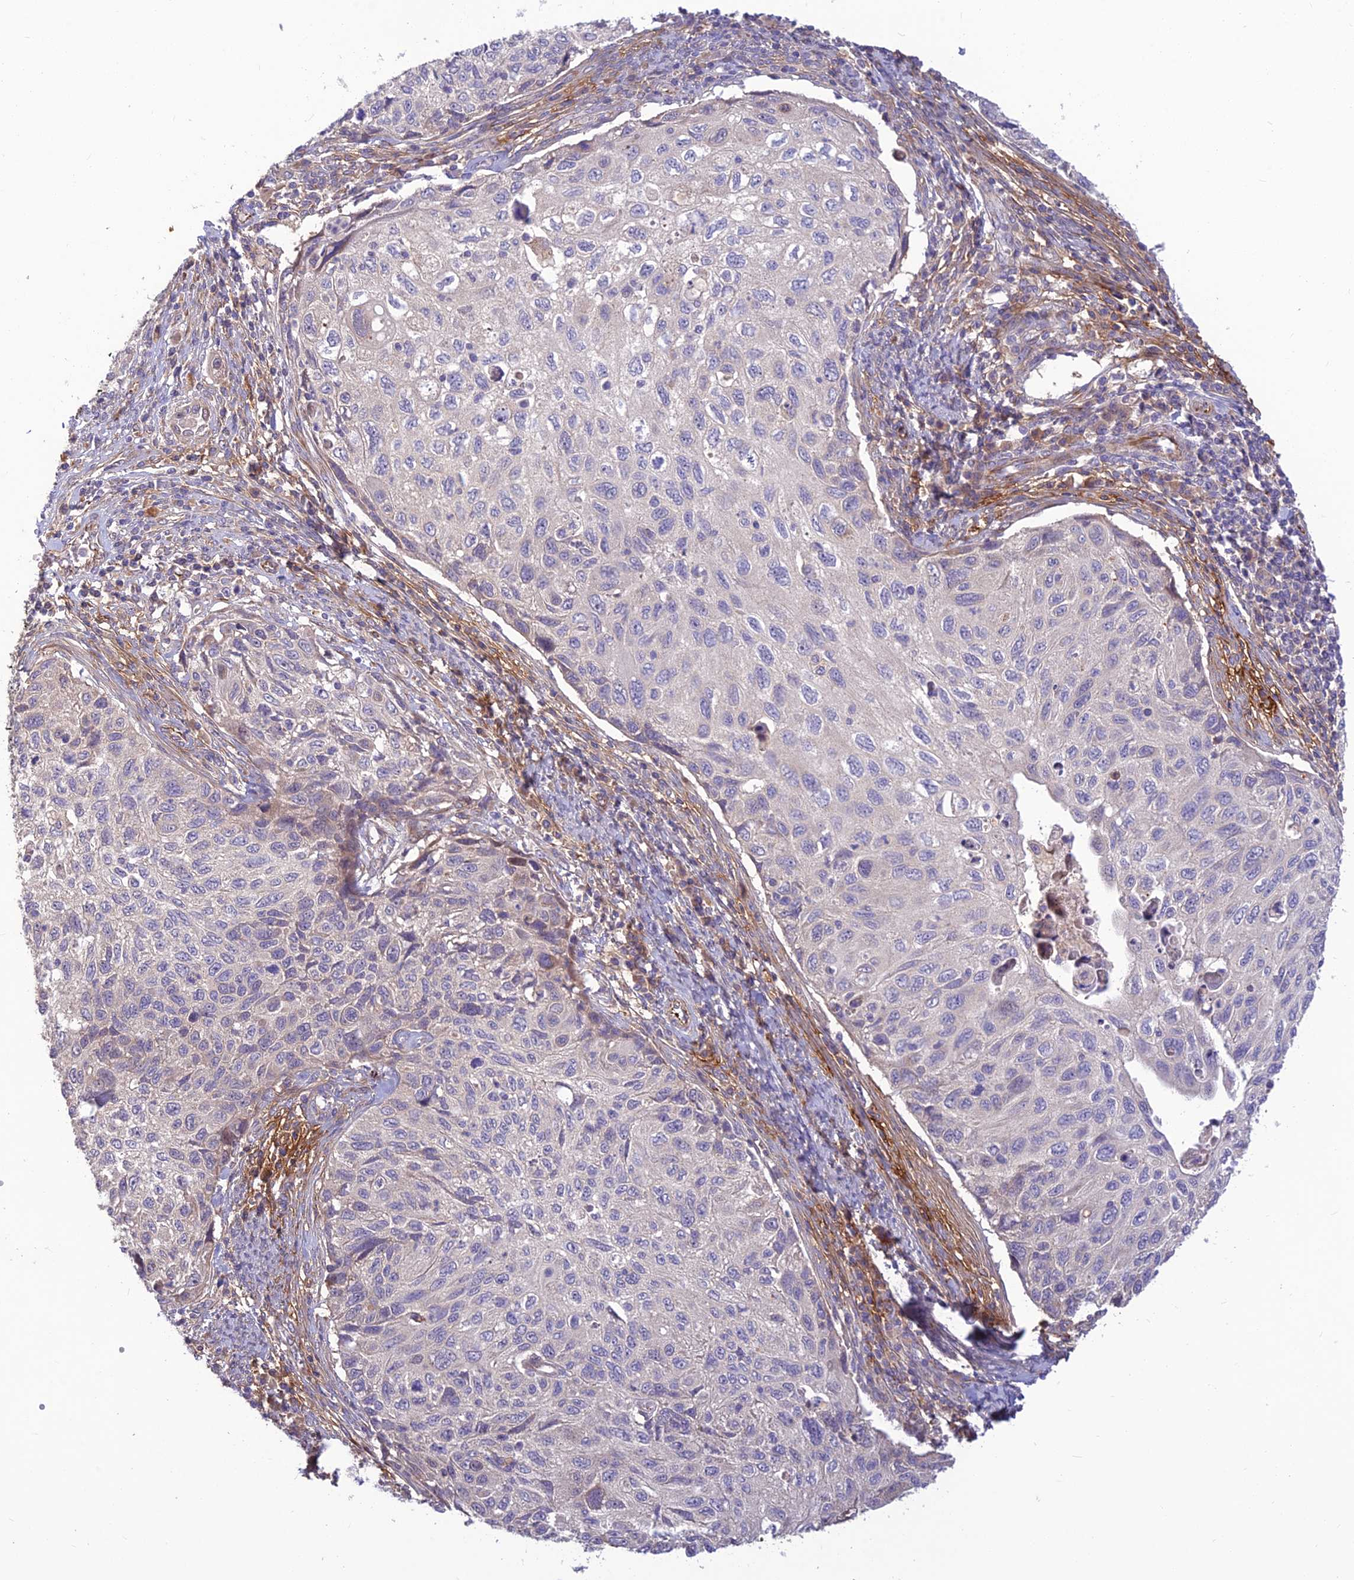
{"staining": {"intensity": "negative", "quantity": "none", "location": "none"}, "tissue": "cervical cancer", "cell_type": "Tumor cells", "image_type": "cancer", "snomed": [{"axis": "morphology", "description": "Squamous cell carcinoma, NOS"}, {"axis": "topography", "description": "Cervix"}], "caption": "Squamous cell carcinoma (cervical) was stained to show a protein in brown. There is no significant positivity in tumor cells.", "gene": "ST8SIA5", "patient": {"sex": "female", "age": 70}}